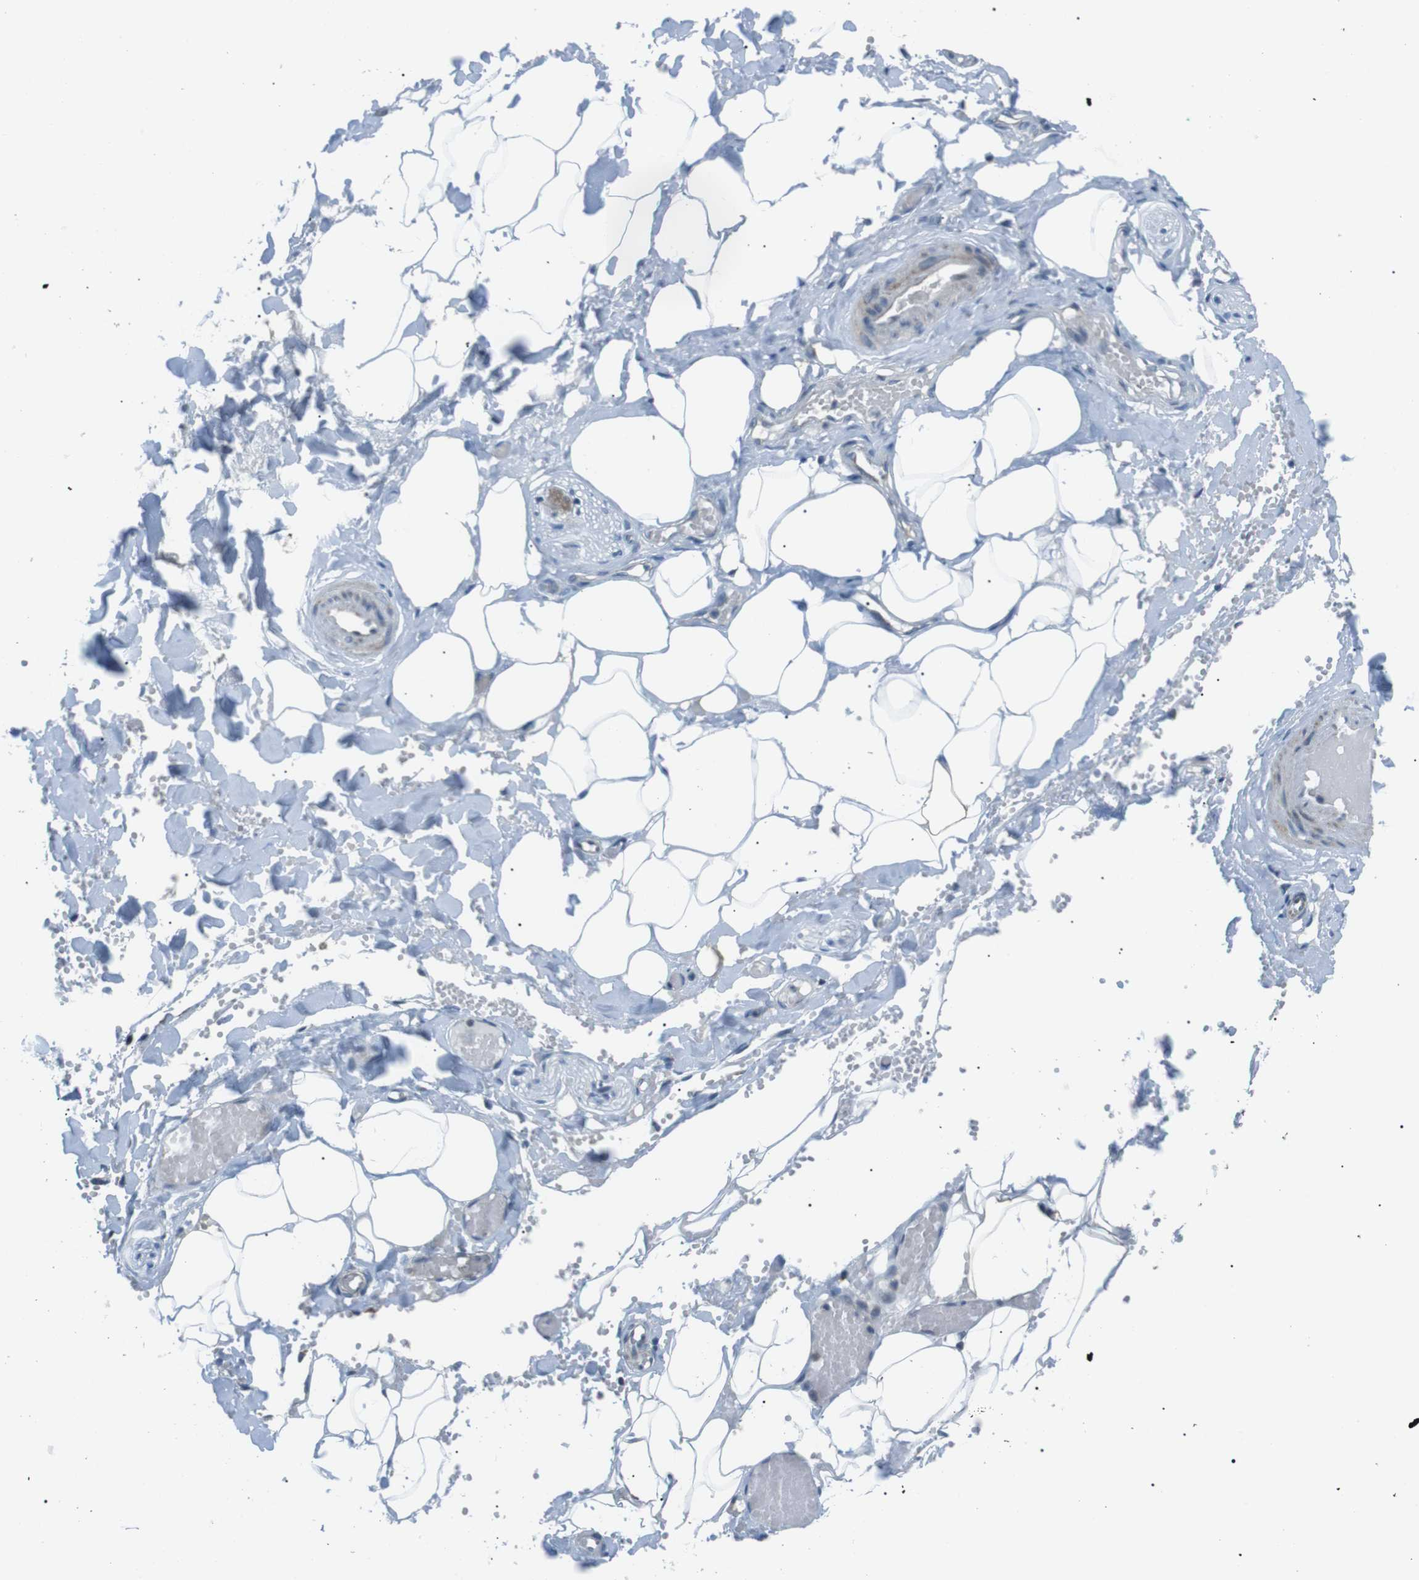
{"staining": {"intensity": "negative", "quantity": "none", "location": "none"}, "tissue": "adipose tissue", "cell_type": "Adipocytes", "image_type": "normal", "snomed": [{"axis": "morphology", "description": "Normal tissue, NOS"}, {"axis": "topography", "description": "Soft tissue"}, {"axis": "topography", "description": "Vascular tissue"}], "caption": "The photomicrograph demonstrates no staining of adipocytes in benign adipose tissue. (Immunohistochemistry, brightfield microscopy, high magnification).", "gene": "ARID5B", "patient": {"sex": "female", "age": 35}}